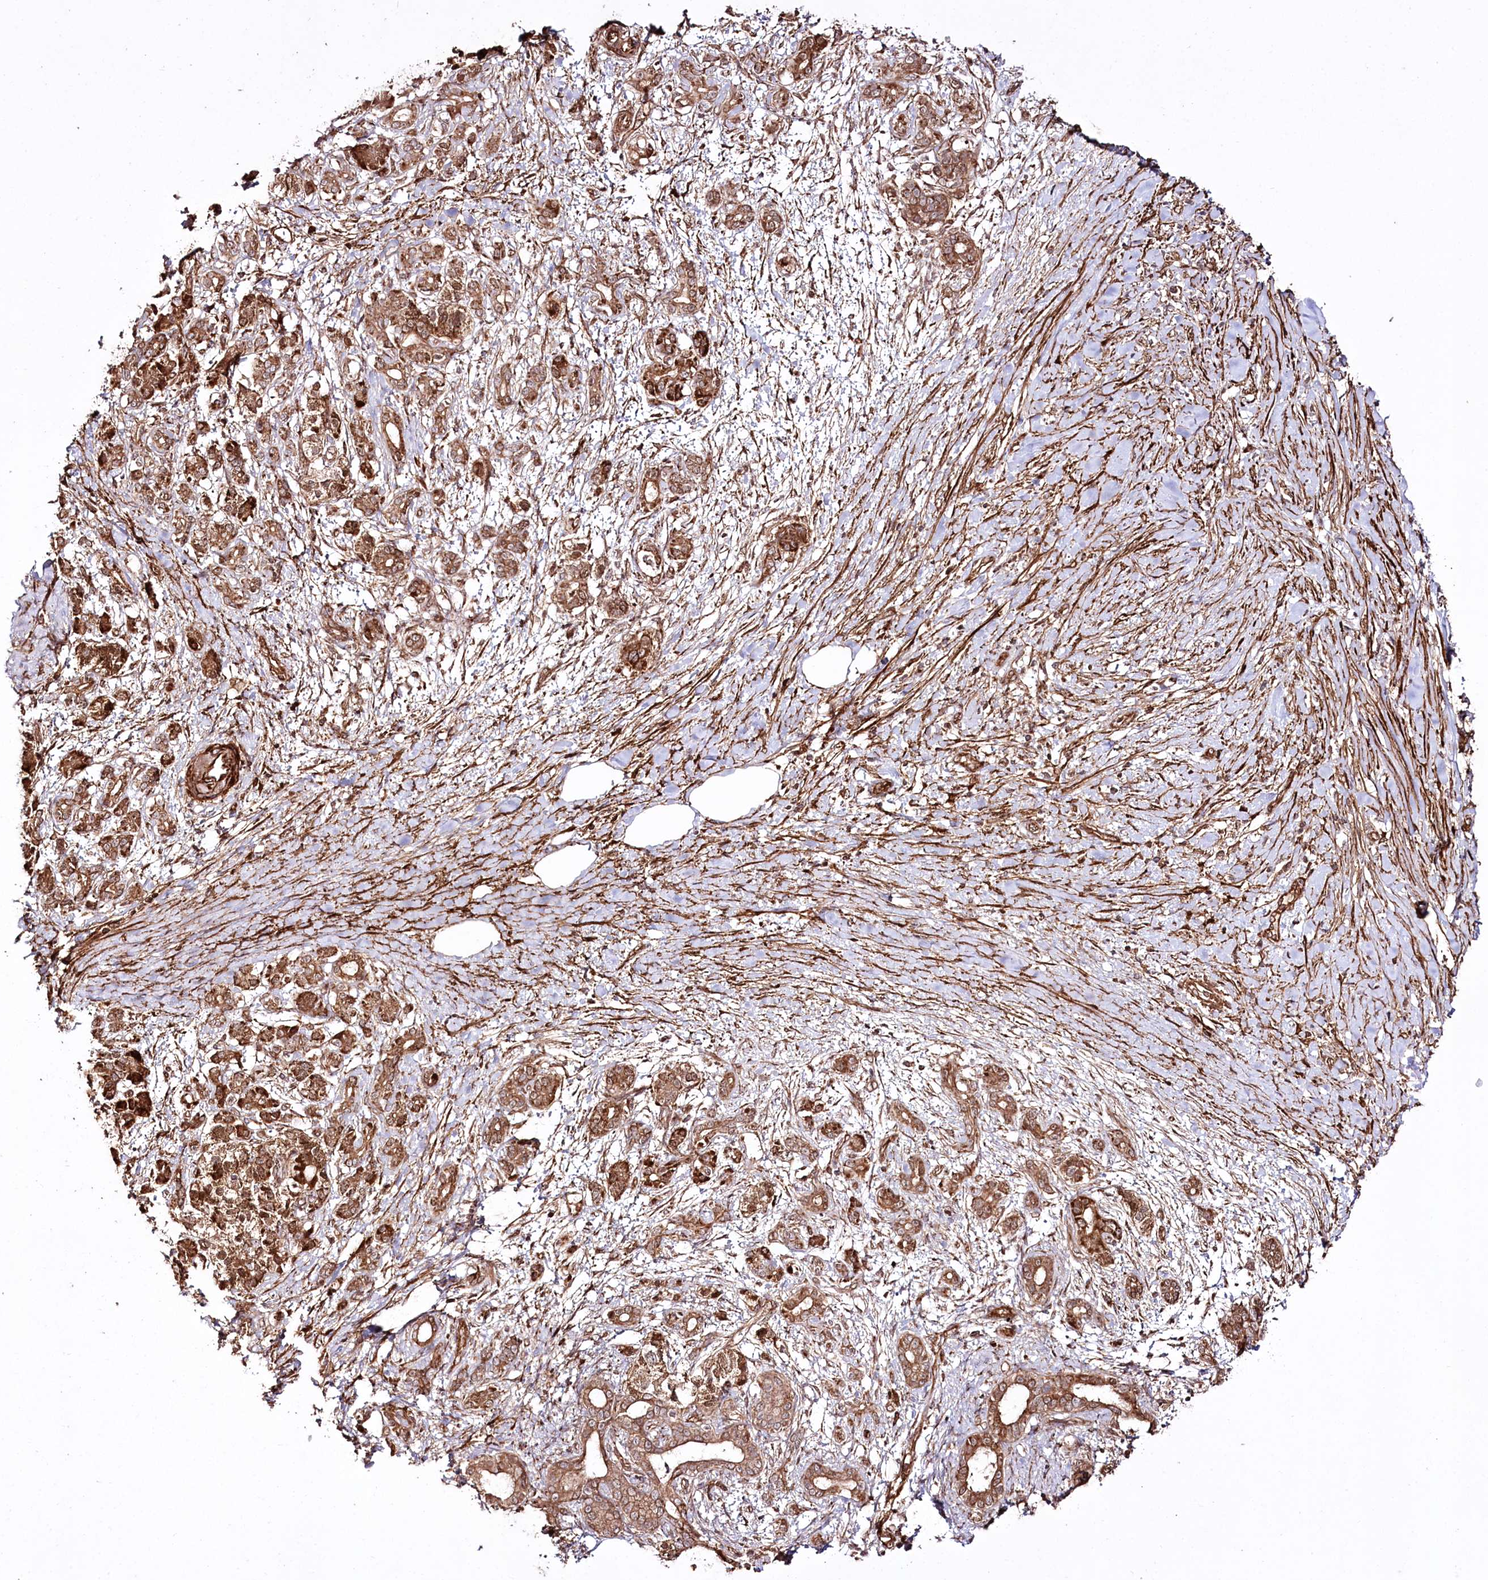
{"staining": {"intensity": "moderate", "quantity": ">75%", "location": "cytoplasmic/membranous"}, "tissue": "pancreatic cancer", "cell_type": "Tumor cells", "image_type": "cancer", "snomed": [{"axis": "morphology", "description": "Adenocarcinoma, NOS"}, {"axis": "topography", "description": "Pancreas"}], "caption": "A medium amount of moderate cytoplasmic/membranous positivity is identified in about >75% of tumor cells in pancreatic cancer (adenocarcinoma) tissue. The staining was performed using DAB to visualize the protein expression in brown, while the nuclei were stained in blue with hematoxylin (Magnification: 20x).", "gene": "REXO2", "patient": {"sex": "female", "age": 55}}